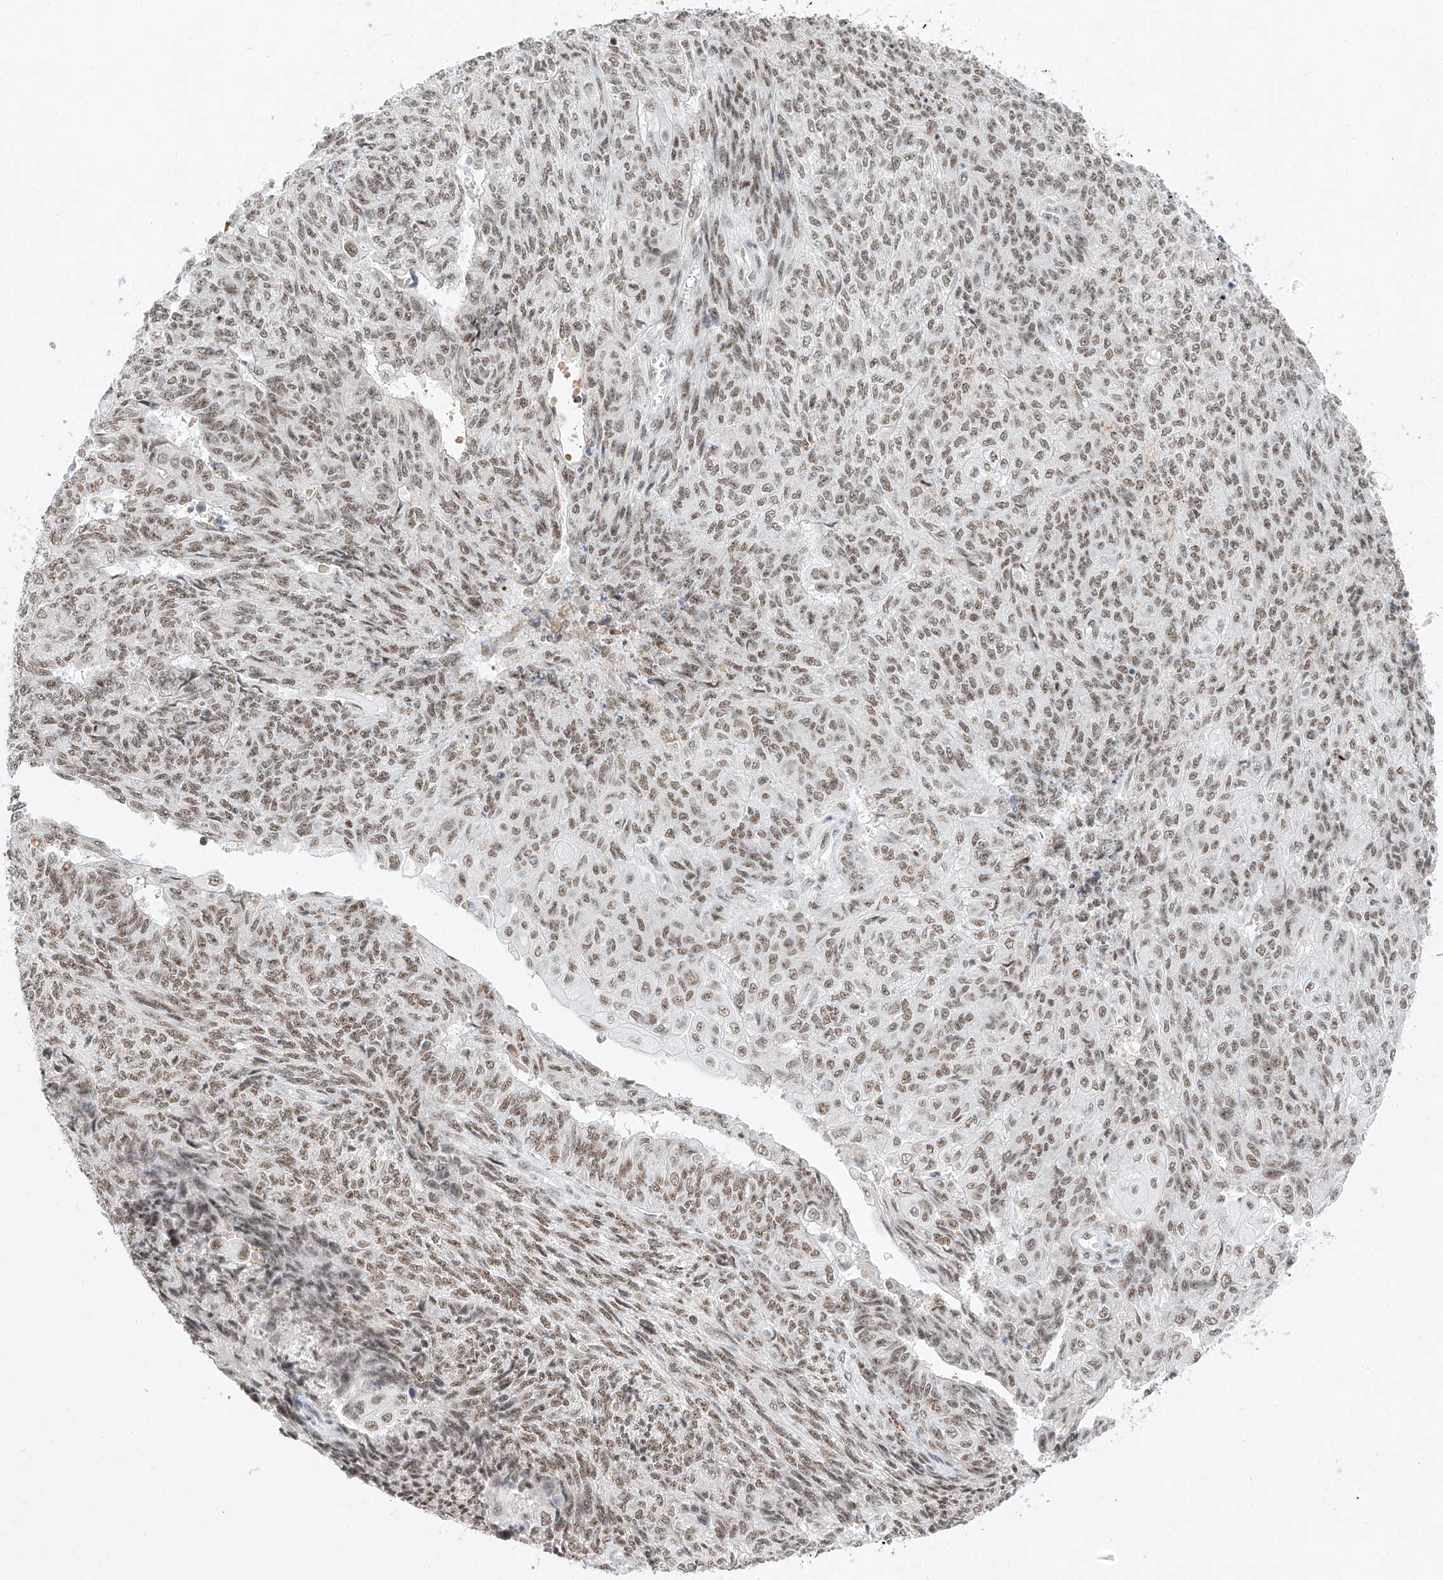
{"staining": {"intensity": "moderate", "quantity": ">75%", "location": "nuclear"}, "tissue": "endometrial cancer", "cell_type": "Tumor cells", "image_type": "cancer", "snomed": [{"axis": "morphology", "description": "Adenocarcinoma, NOS"}, {"axis": "topography", "description": "Endometrium"}], "caption": "A brown stain highlights moderate nuclear expression of a protein in human endometrial cancer (adenocarcinoma) tumor cells.", "gene": "NRF1", "patient": {"sex": "female", "age": 32}}